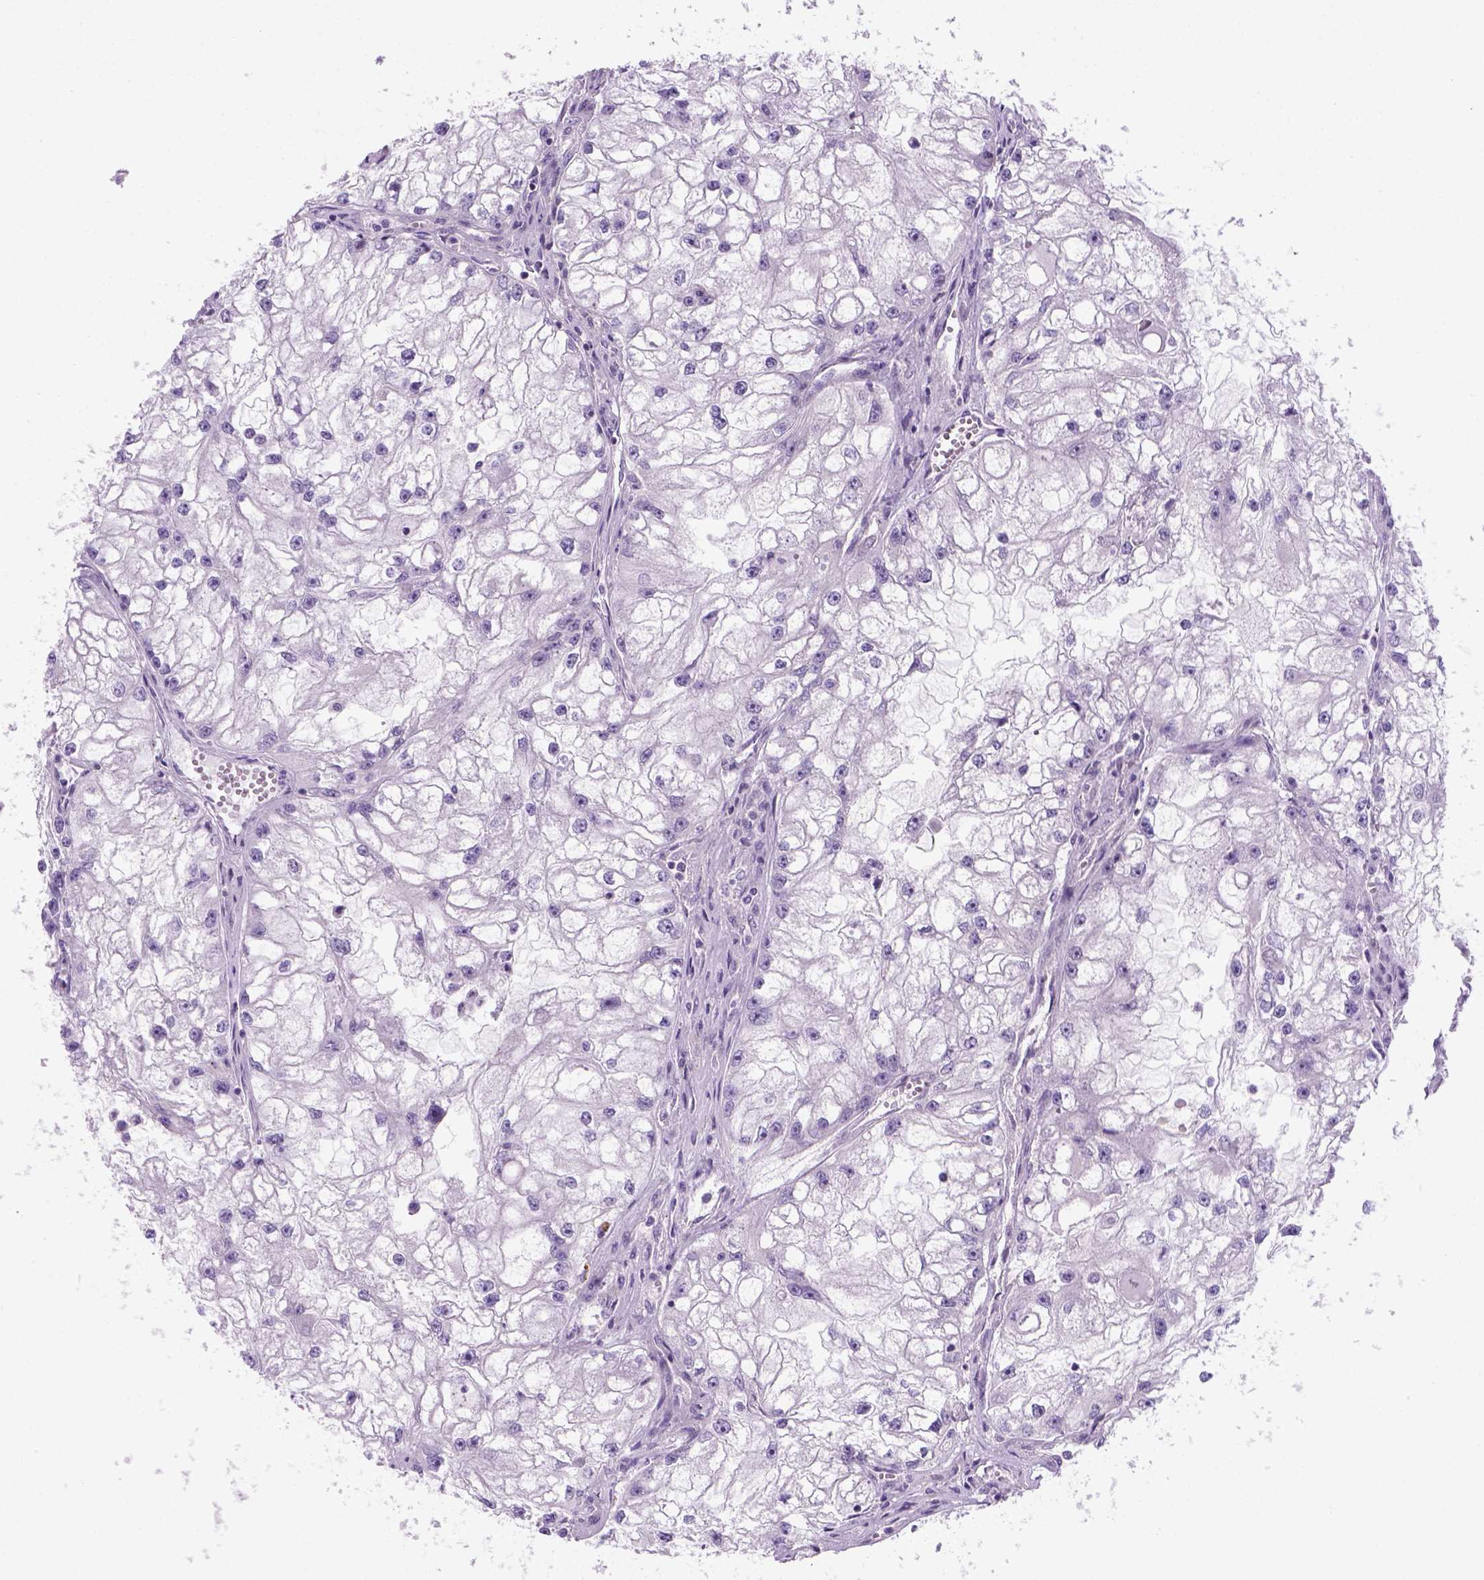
{"staining": {"intensity": "negative", "quantity": "none", "location": "none"}, "tissue": "renal cancer", "cell_type": "Tumor cells", "image_type": "cancer", "snomed": [{"axis": "morphology", "description": "Adenocarcinoma, NOS"}, {"axis": "topography", "description": "Kidney"}], "caption": "This histopathology image is of renal cancer stained with immunohistochemistry (IHC) to label a protein in brown with the nuclei are counter-stained blue. There is no positivity in tumor cells. Brightfield microscopy of immunohistochemistry (IHC) stained with DAB (brown) and hematoxylin (blue), captured at high magnification.", "gene": "MGMT", "patient": {"sex": "male", "age": 59}}